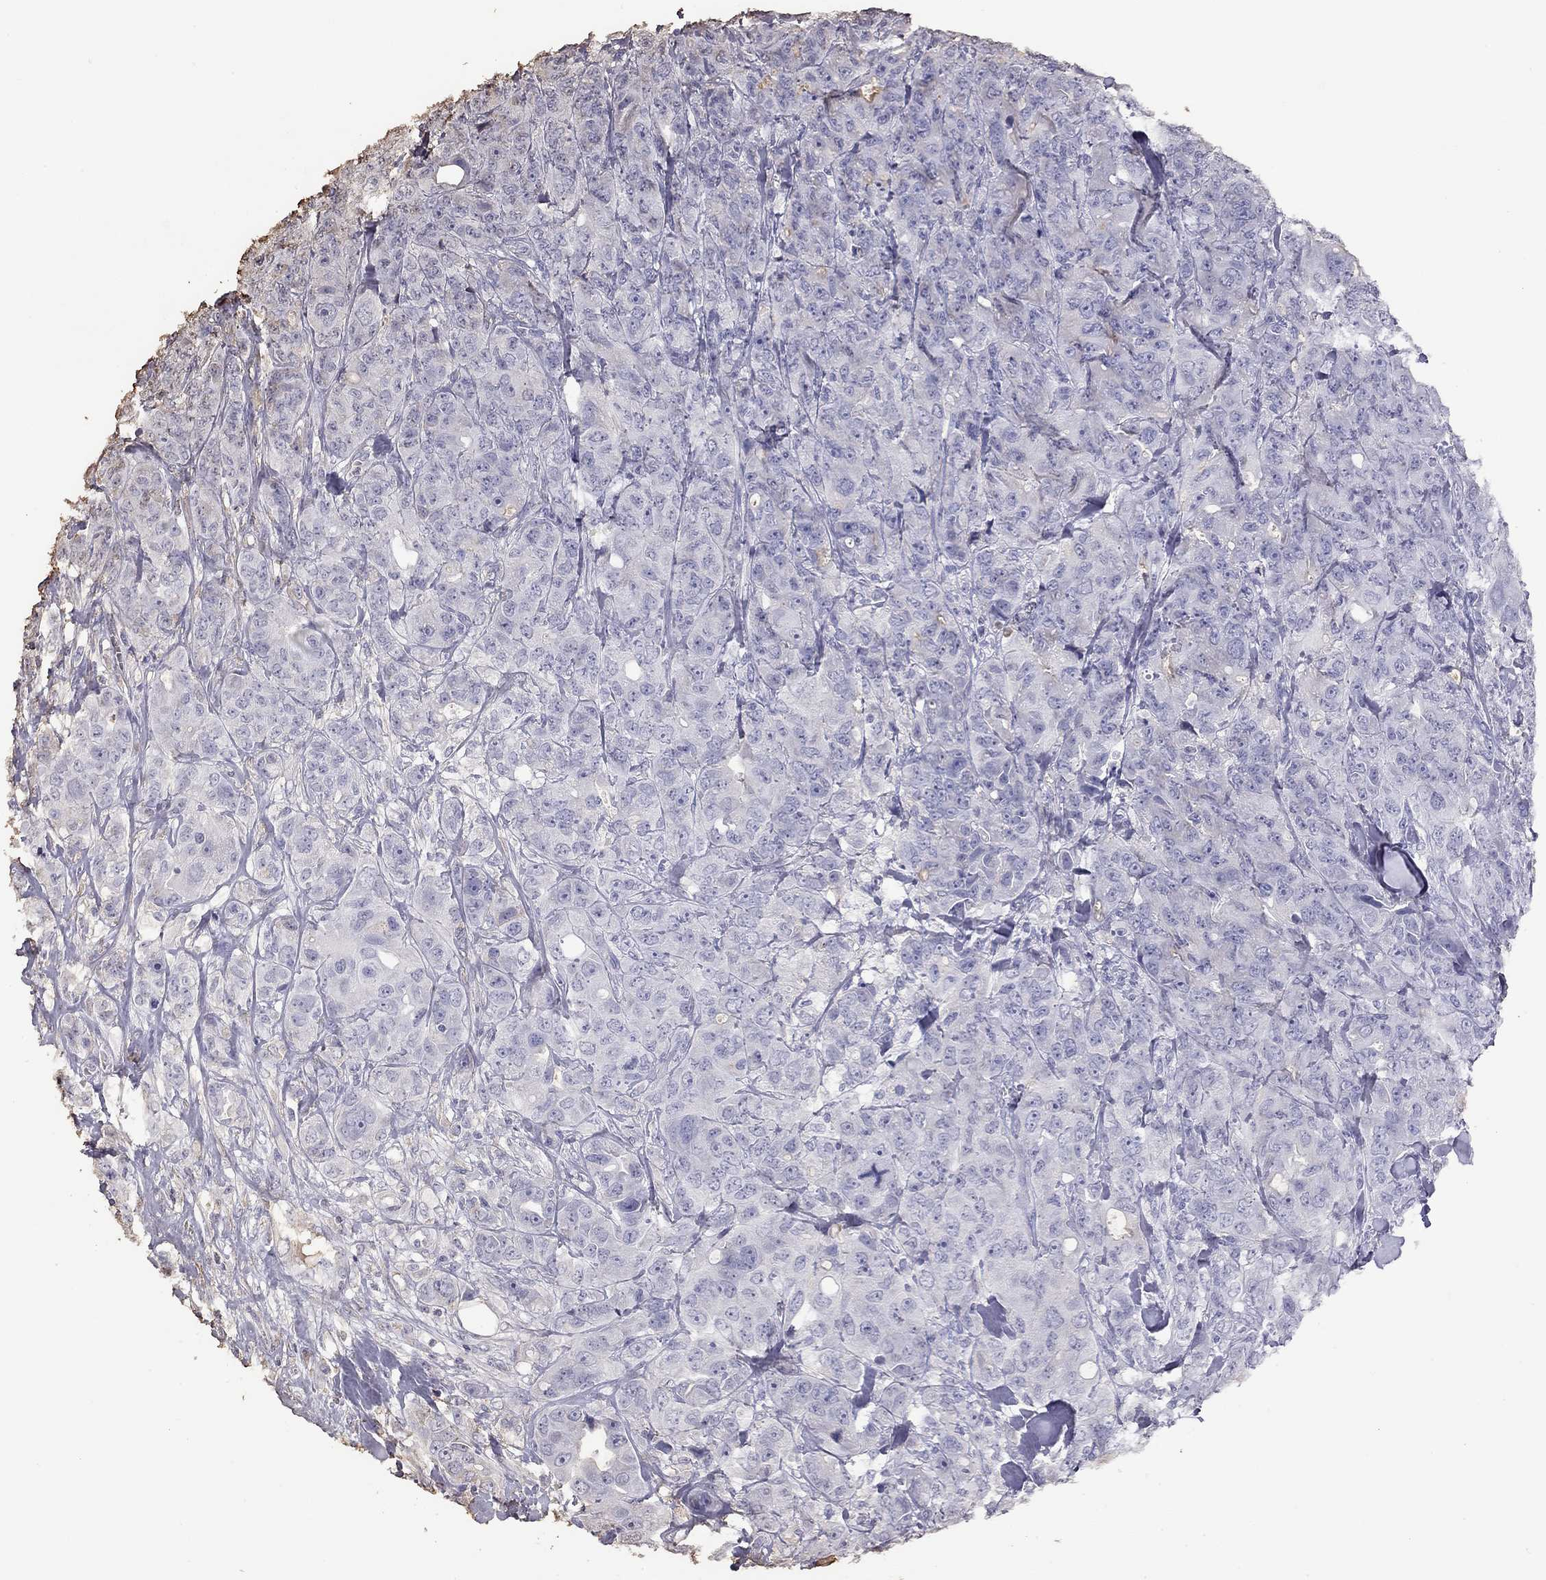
{"staining": {"intensity": "negative", "quantity": "none", "location": "none"}, "tissue": "breast cancer", "cell_type": "Tumor cells", "image_type": "cancer", "snomed": [{"axis": "morphology", "description": "Duct carcinoma"}, {"axis": "topography", "description": "Breast"}], "caption": "Breast cancer stained for a protein using immunohistochemistry demonstrates no expression tumor cells.", "gene": "SUN3", "patient": {"sex": "female", "age": 43}}